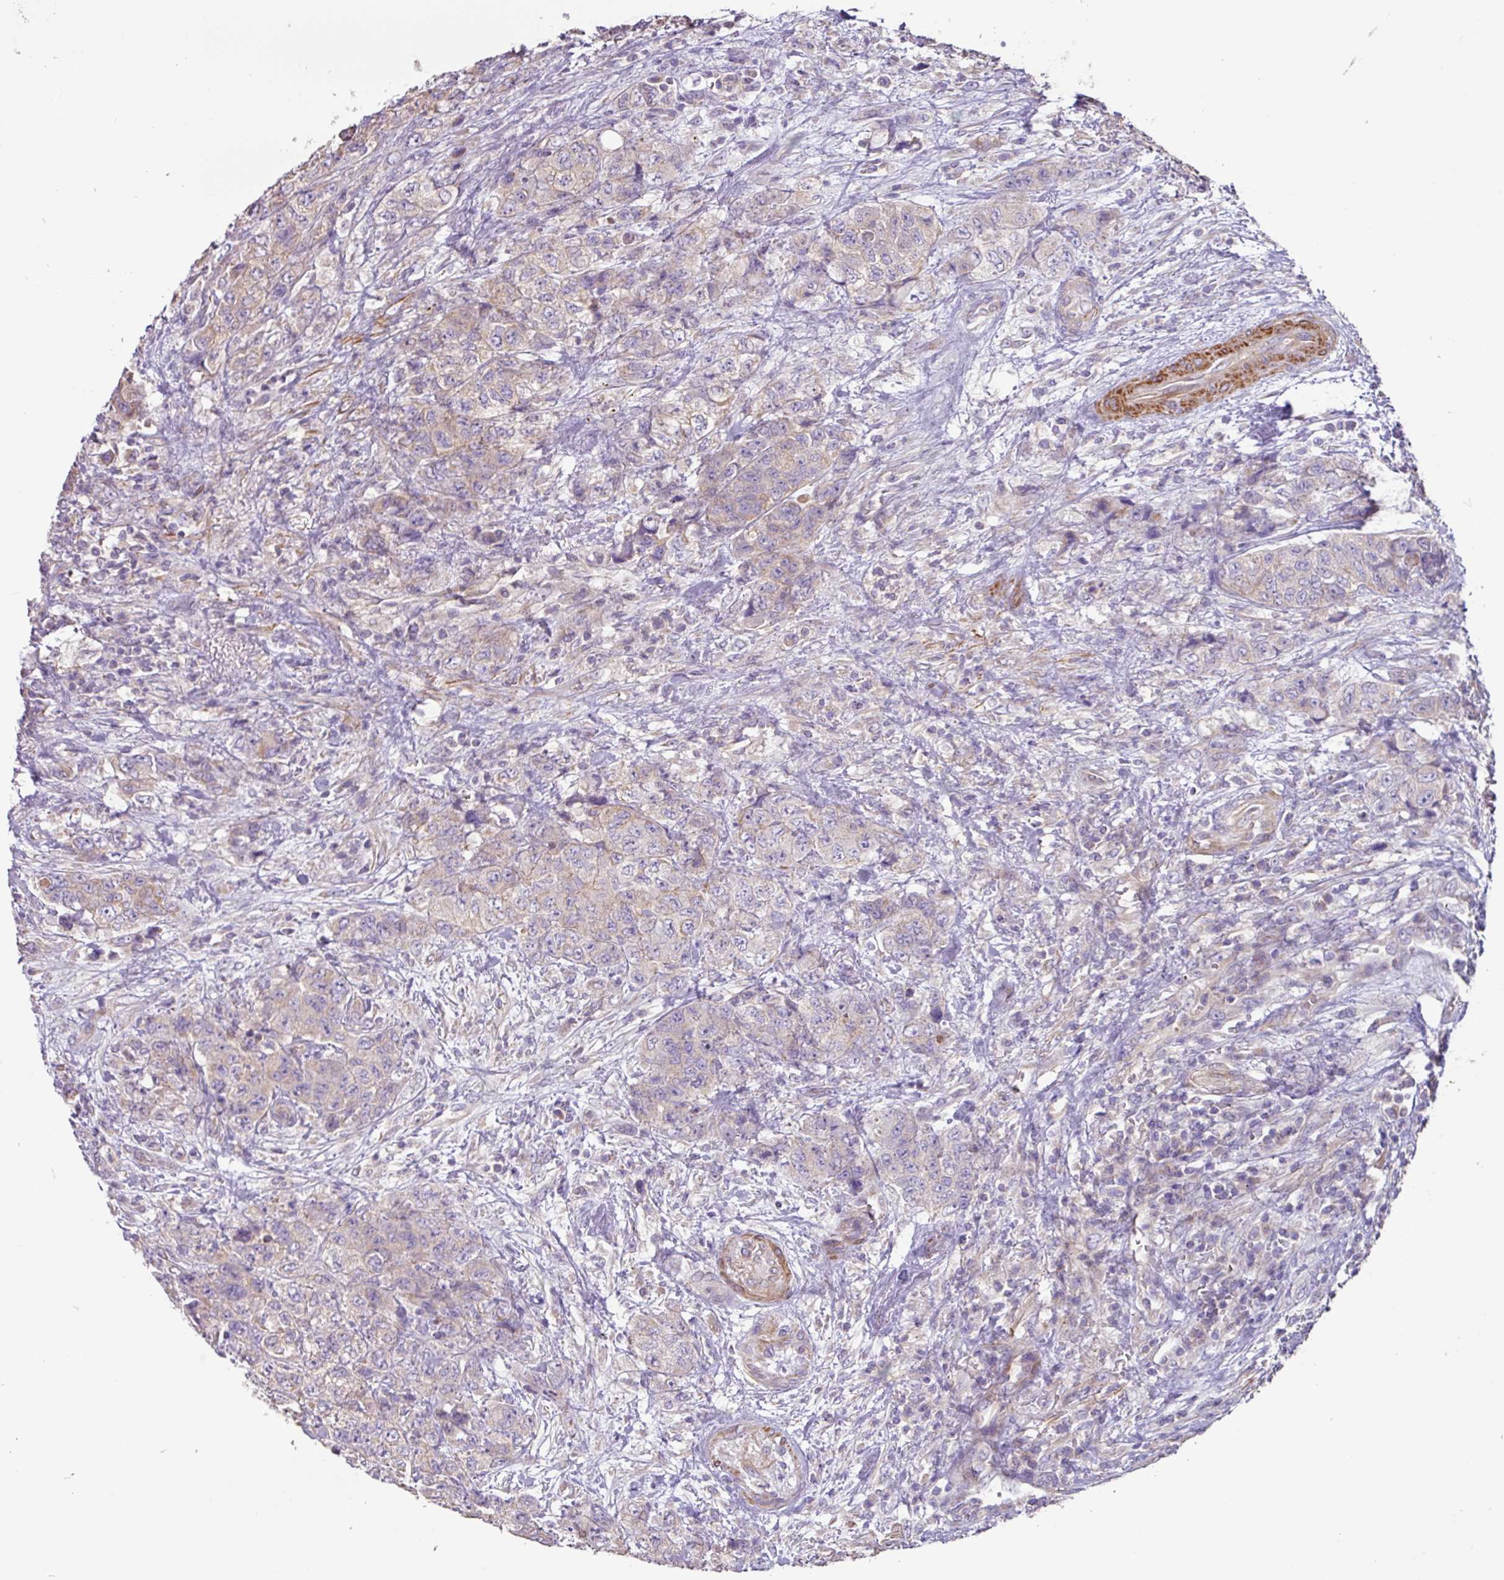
{"staining": {"intensity": "negative", "quantity": "none", "location": "none"}, "tissue": "urothelial cancer", "cell_type": "Tumor cells", "image_type": "cancer", "snomed": [{"axis": "morphology", "description": "Urothelial carcinoma, High grade"}, {"axis": "topography", "description": "Urinary bladder"}], "caption": "Urothelial carcinoma (high-grade) was stained to show a protein in brown. There is no significant staining in tumor cells.", "gene": "MRRF", "patient": {"sex": "female", "age": 78}}